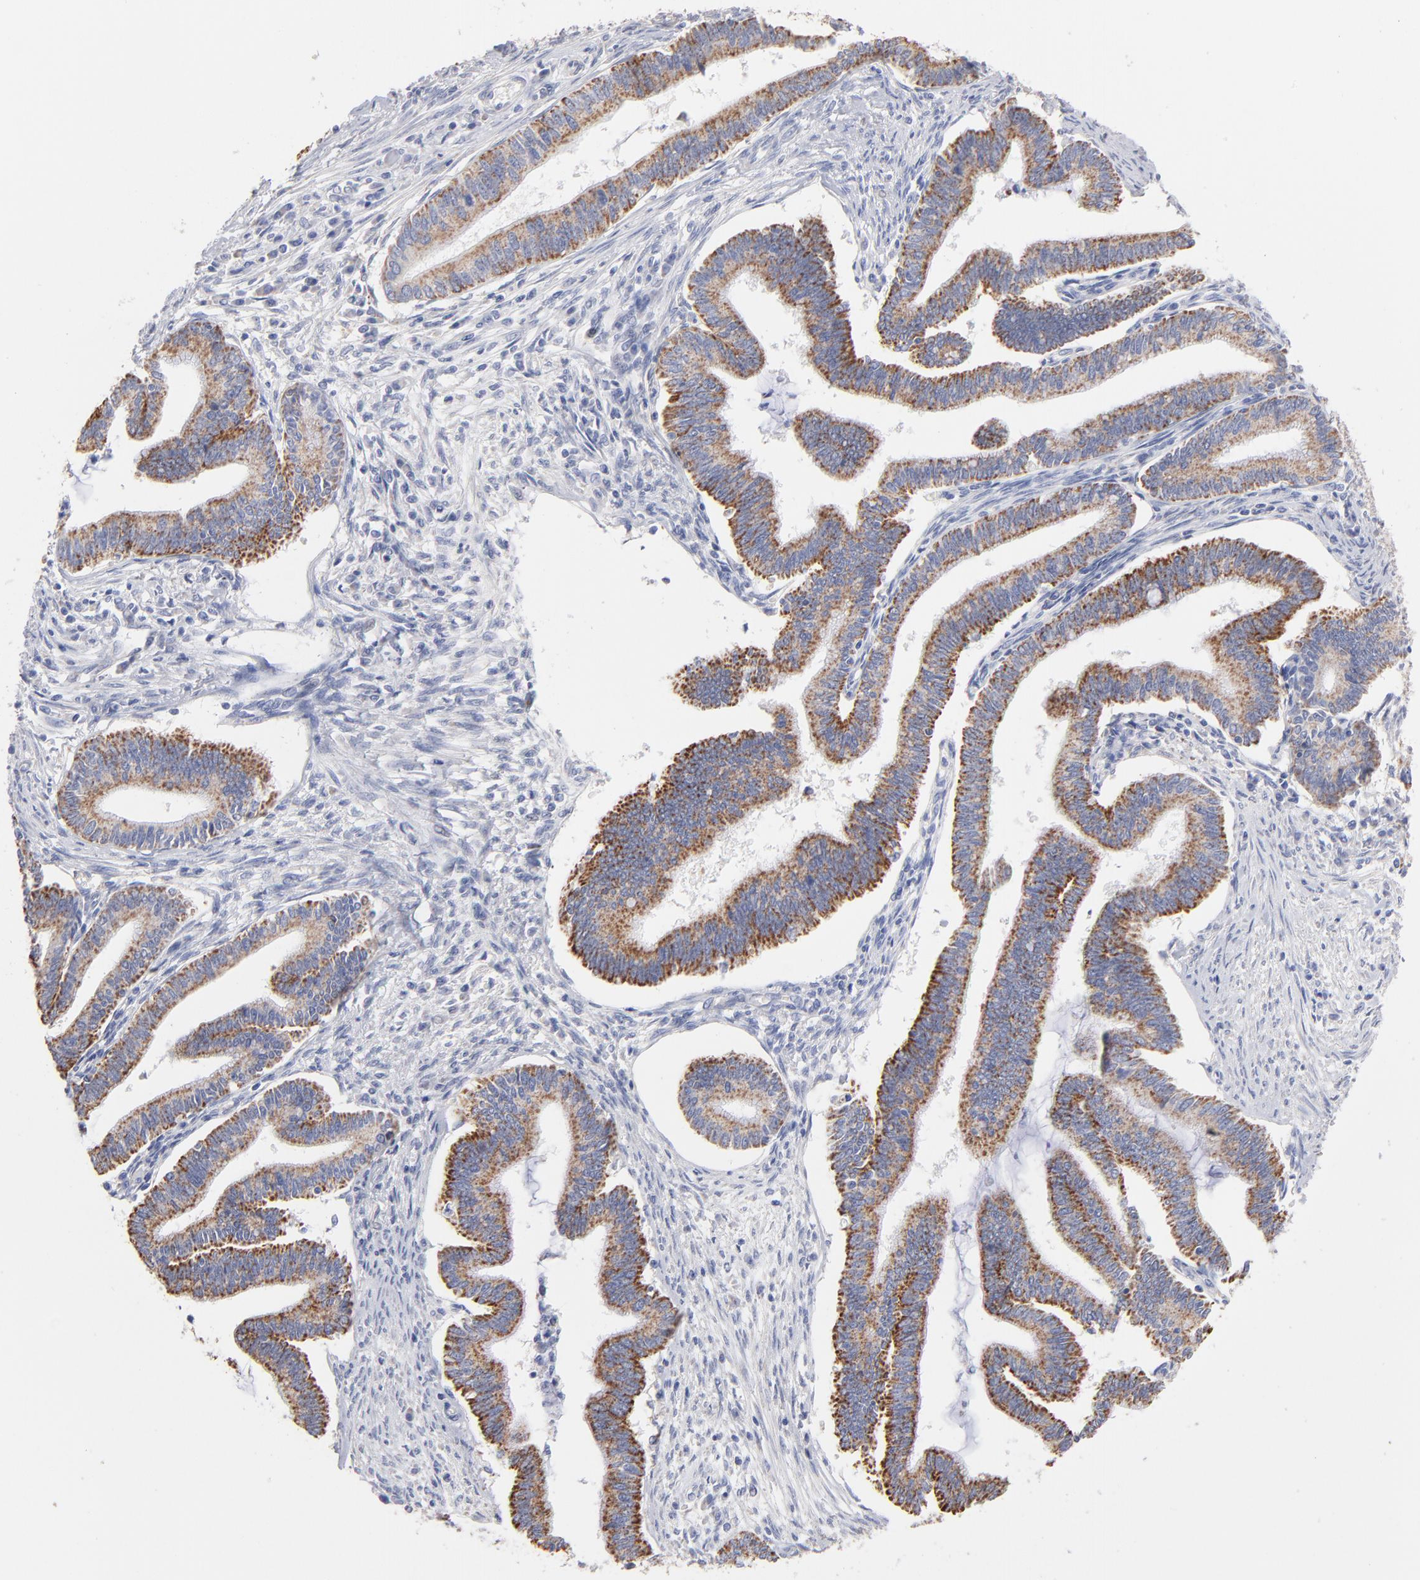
{"staining": {"intensity": "strong", "quantity": ">75%", "location": "cytoplasmic/membranous"}, "tissue": "cervical cancer", "cell_type": "Tumor cells", "image_type": "cancer", "snomed": [{"axis": "morphology", "description": "Adenocarcinoma, NOS"}, {"axis": "topography", "description": "Cervix"}], "caption": "The micrograph exhibits immunohistochemical staining of cervical cancer. There is strong cytoplasmic/membranous staining is seen in about >75% of tumor cells.", "gene": "TST", "patient": {"sex": "female", "age": 36}}